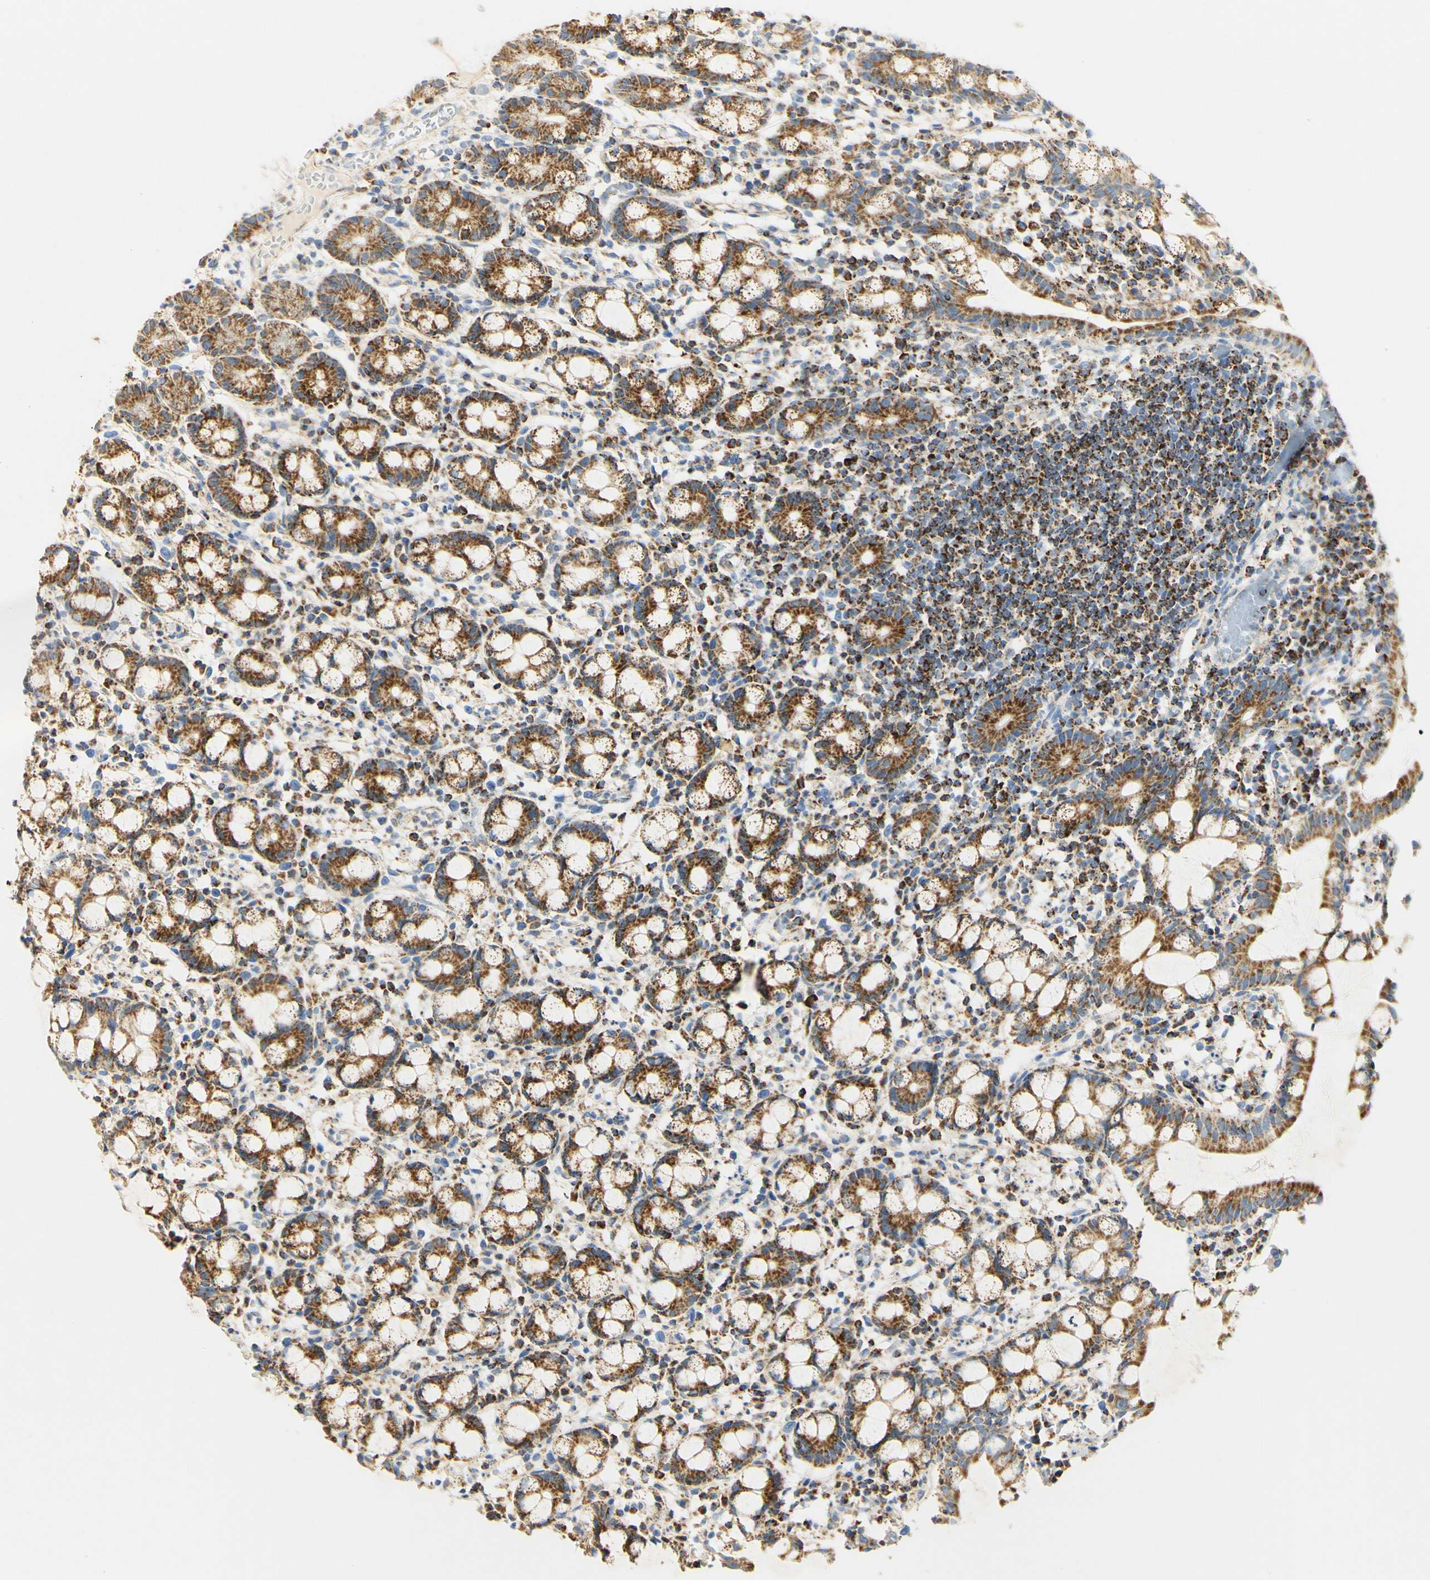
{"staining": {"intensity": "moderate", "quantity": ">75%", "location": "cytoplasmic/membranous"}, "tissue": "small intestine", "cell_type": "Glandular cells", "image_type": "normal", "snomed": [{"axis": "morphology", "description": "Normal tissue, NOS"}, {"axis": "morphology", "description": "Cystadenocarcinoma, serous, Metastatic site"}, {"axis": "topography", "description": "Small intestine"}], "caption": "Protein staining of benign small intestine shows moderate cytoplasmic/membranous staining in about >75% of glandular cells.", "gene": "OXCT1", "patient": {"sex": "female", "age": 61}}